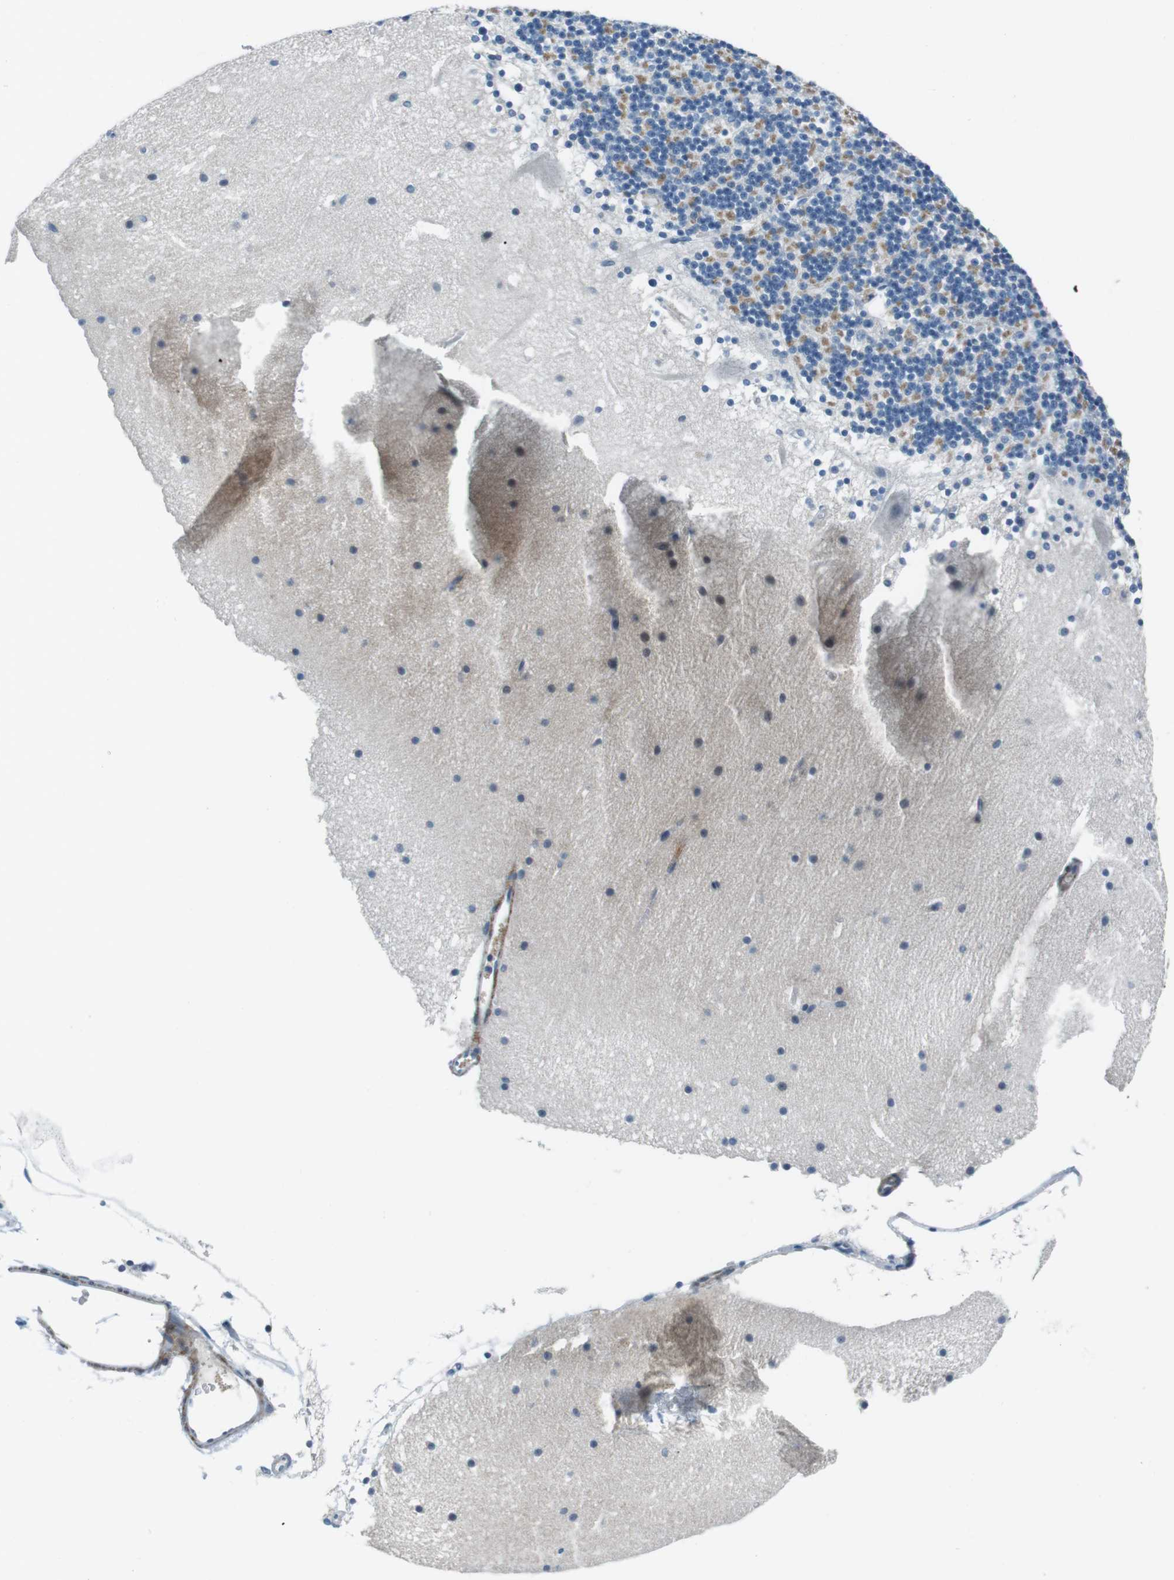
{"staining": {"intensity": "negative", "quantity": "none", "location": "none"}, "tissue": "cerebellum", "cell_type": "Cells in granular layer", "image_type": "normal", "snomed": [{"axis": "morphology", "description": "Normal tissue, NOS"}, {"axis": "topography", "description": "Cerebellum"}], "caption": "Micrograph shows no protein expression in cells in granular layer of unremarkable cerebellum. The staining was performed using DAB to visualize the protein expression in brown, while the nuclei were stained in blue with hematoxylin (Magnification: 20x).", "gene": "ARVCF", "patient": {"sex": "male", "age": 45}}